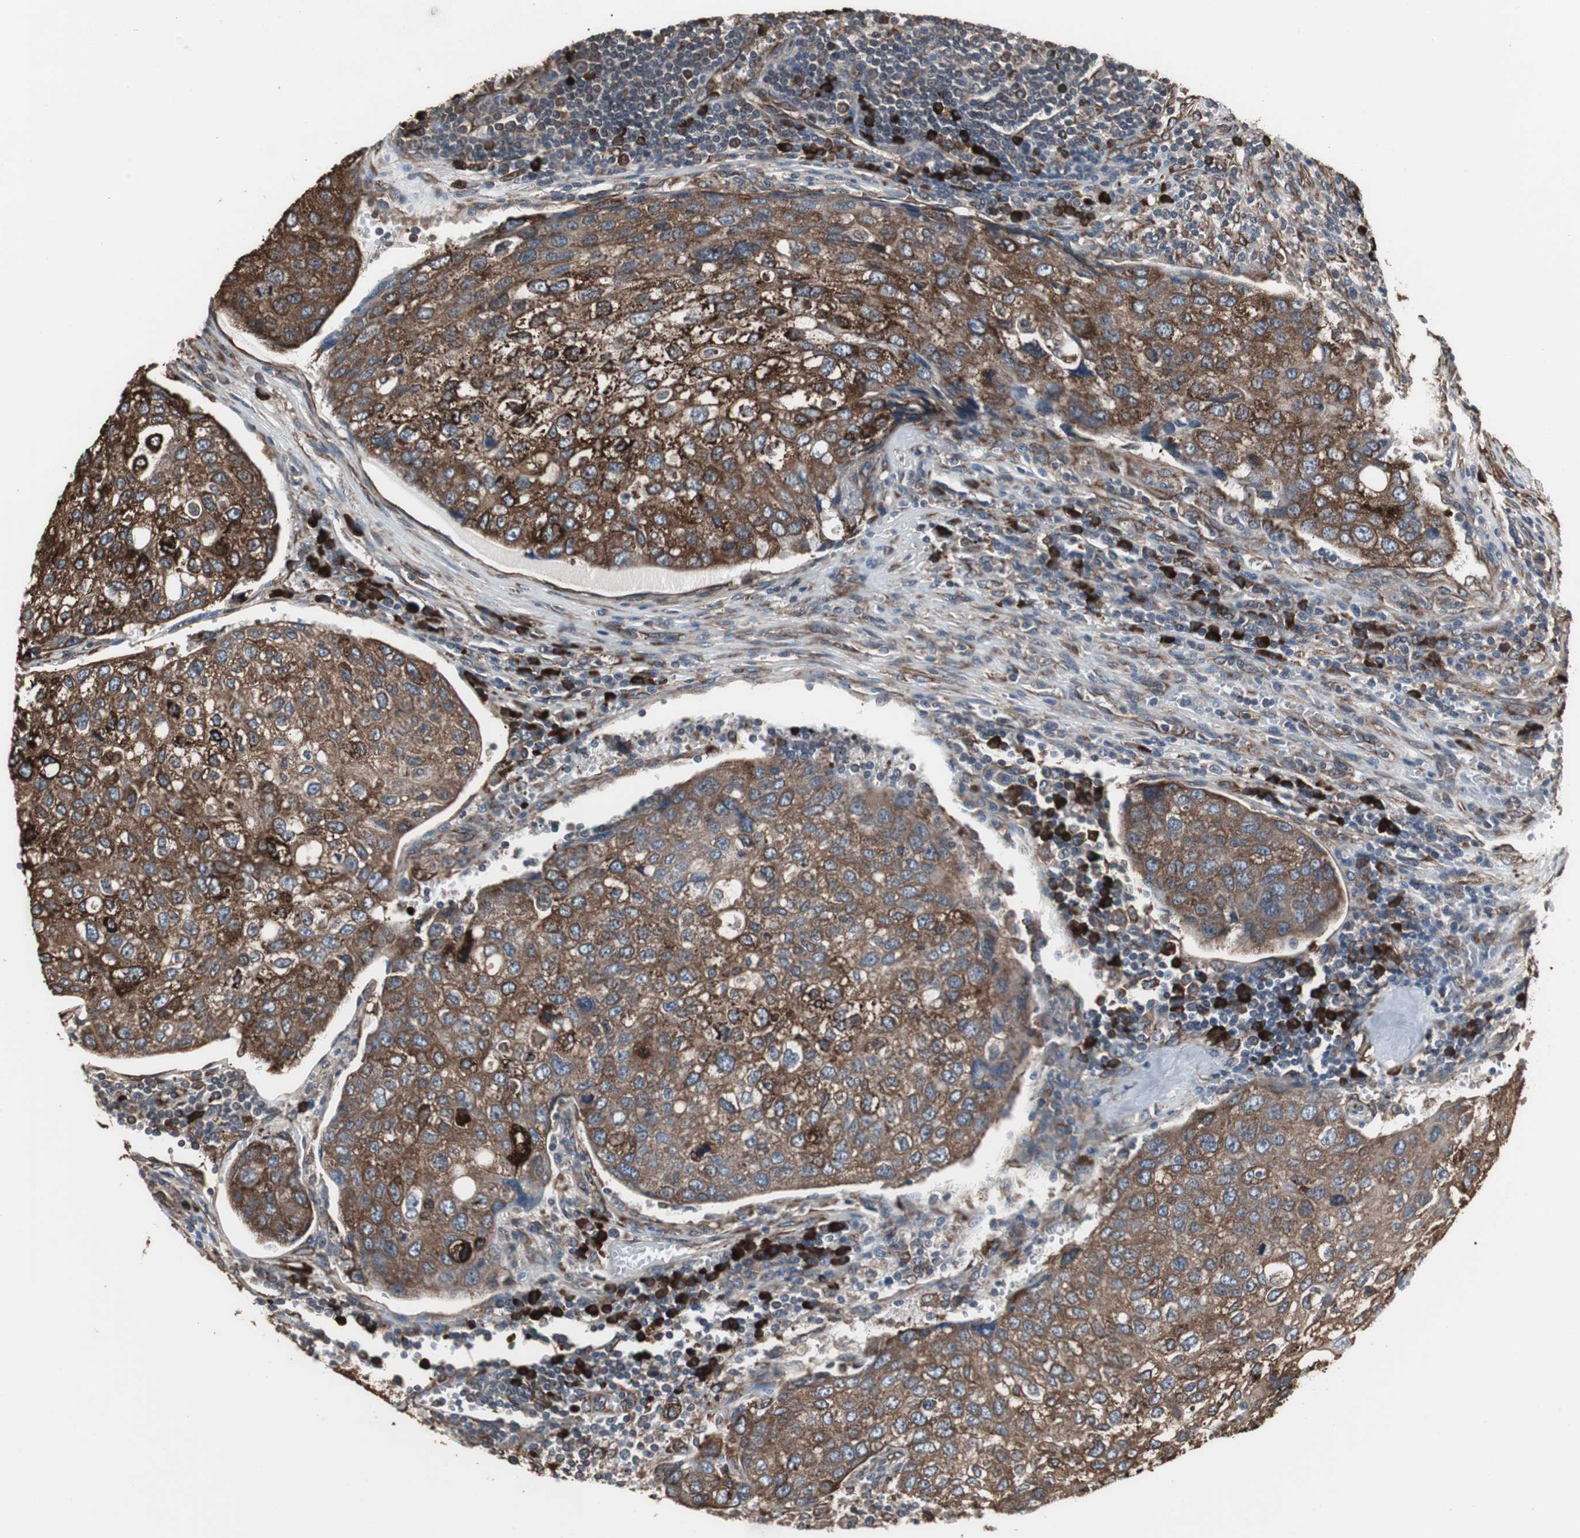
{"staining": {"intensity": "moderate", "quantity": ">75%", "location": "cytoplasmic/membranous"}, "tissue": "urothelial cancer", "cell_type": "Tumor cells", "image_type": "cancer", "snomed": [{"axis": "morphology", "description": "Urothelial carcinoma, High grade"}, {"axis": "topography", "description": "Lymph node"}, {"axis": "topography", "description": "Urinary bladder"}], "caption": "Immunohistochemistry (IHC) (DAB (3,3'-diaminobenzidine)) staining of human urothelial cancer displays moderate cytoplasmic/membranous protein expression in about >75% of tumor cells.", "gene": "CALU", "patient": {"sex": "male", "age": 51}}